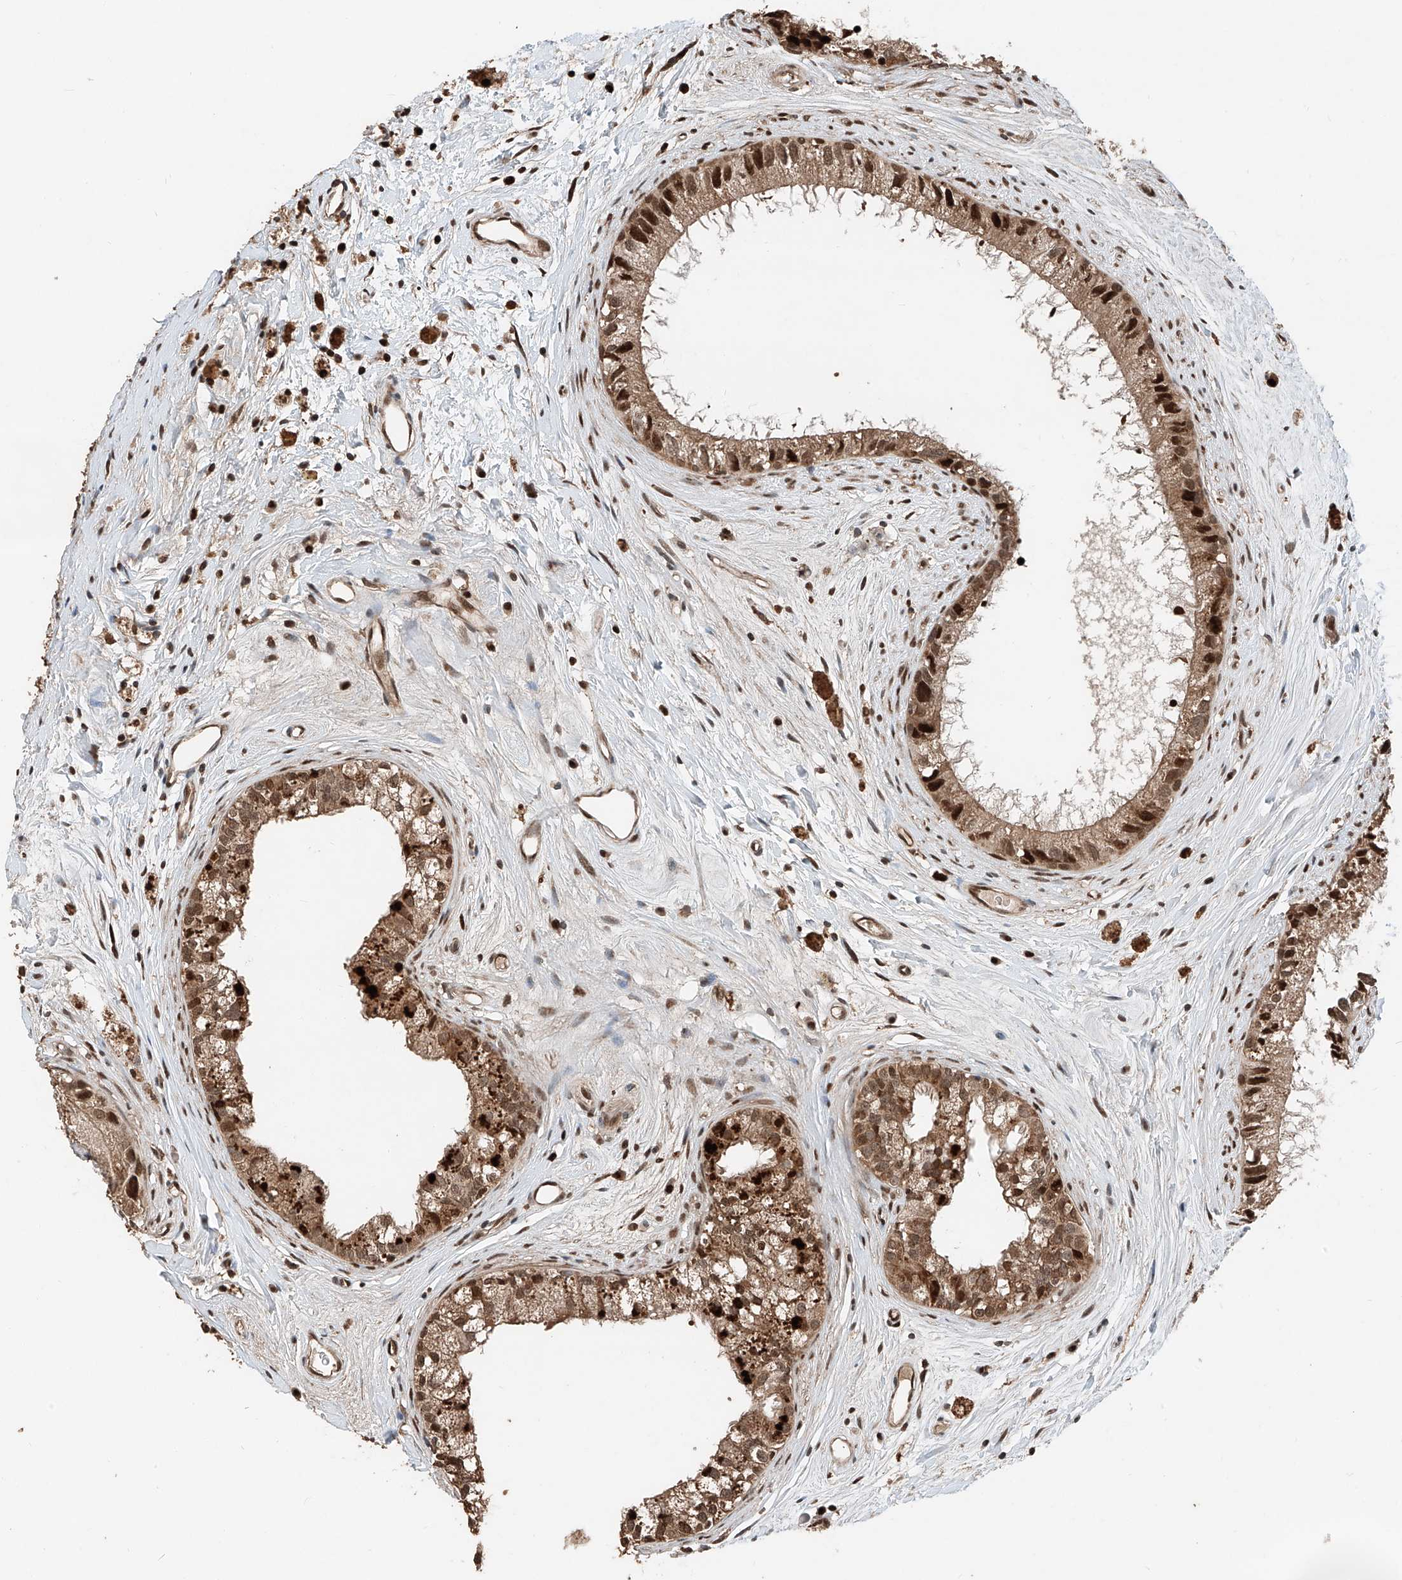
{"staining": {"intensity": "moderate", "quantity": ">75%", "location": "cytoplasmic/membranous,nuclear"}, "tissue": "epididymis", "cell_type": "Glandular cells", "image_type": "normal", "snomed": [{"axis": "morphology", "description": "Normal tissue, NOS"}, {"axis": "topography", "description": "Epididymis"}], "caption": "The image demonstrates a brown stain indicating the presence of a protein in the cytoplasmic/membranous,nuclear of glandular cells in epididymis.", "gene": "RMND1", "patient": {"sex": "male", "age": 80}}